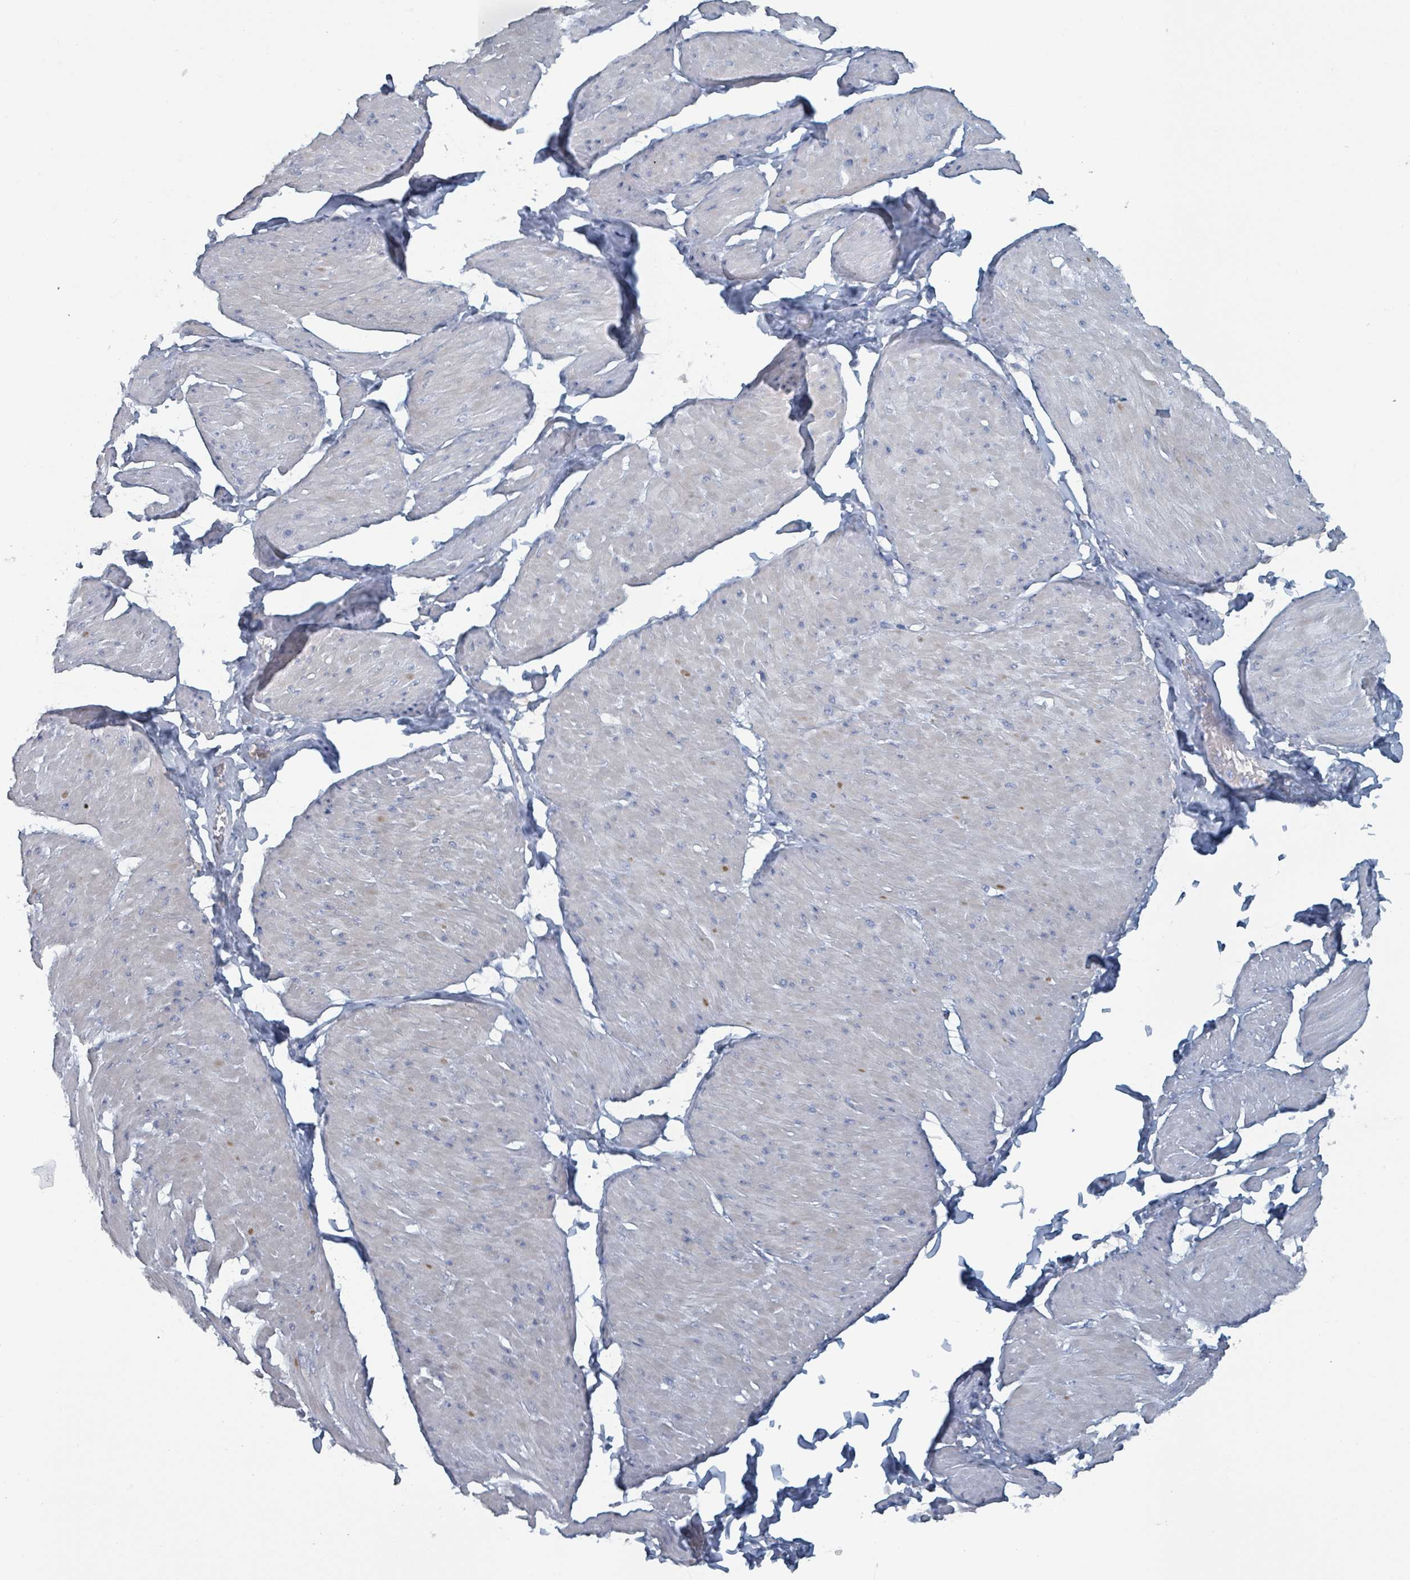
{"staining": {"intensity": "negative", "quantity": "none", "location": "none"}, "tissue": "smooth muscle", "cell_type": "Smooth muscle cells", "image_type": "normal", "snomed": [{"axis": "morphology", "description": "Urothelial carcinoma, High grade"}, {"axis": "topography", "description": "Urinary bladder"}], "caption": "Immunohistochemical staining of unremarkable smooth muscle exhibits no significant staining in smooth muscle cells.", "gene": "HEATR5A", "patient": {"sex": "male", "age": 46}}